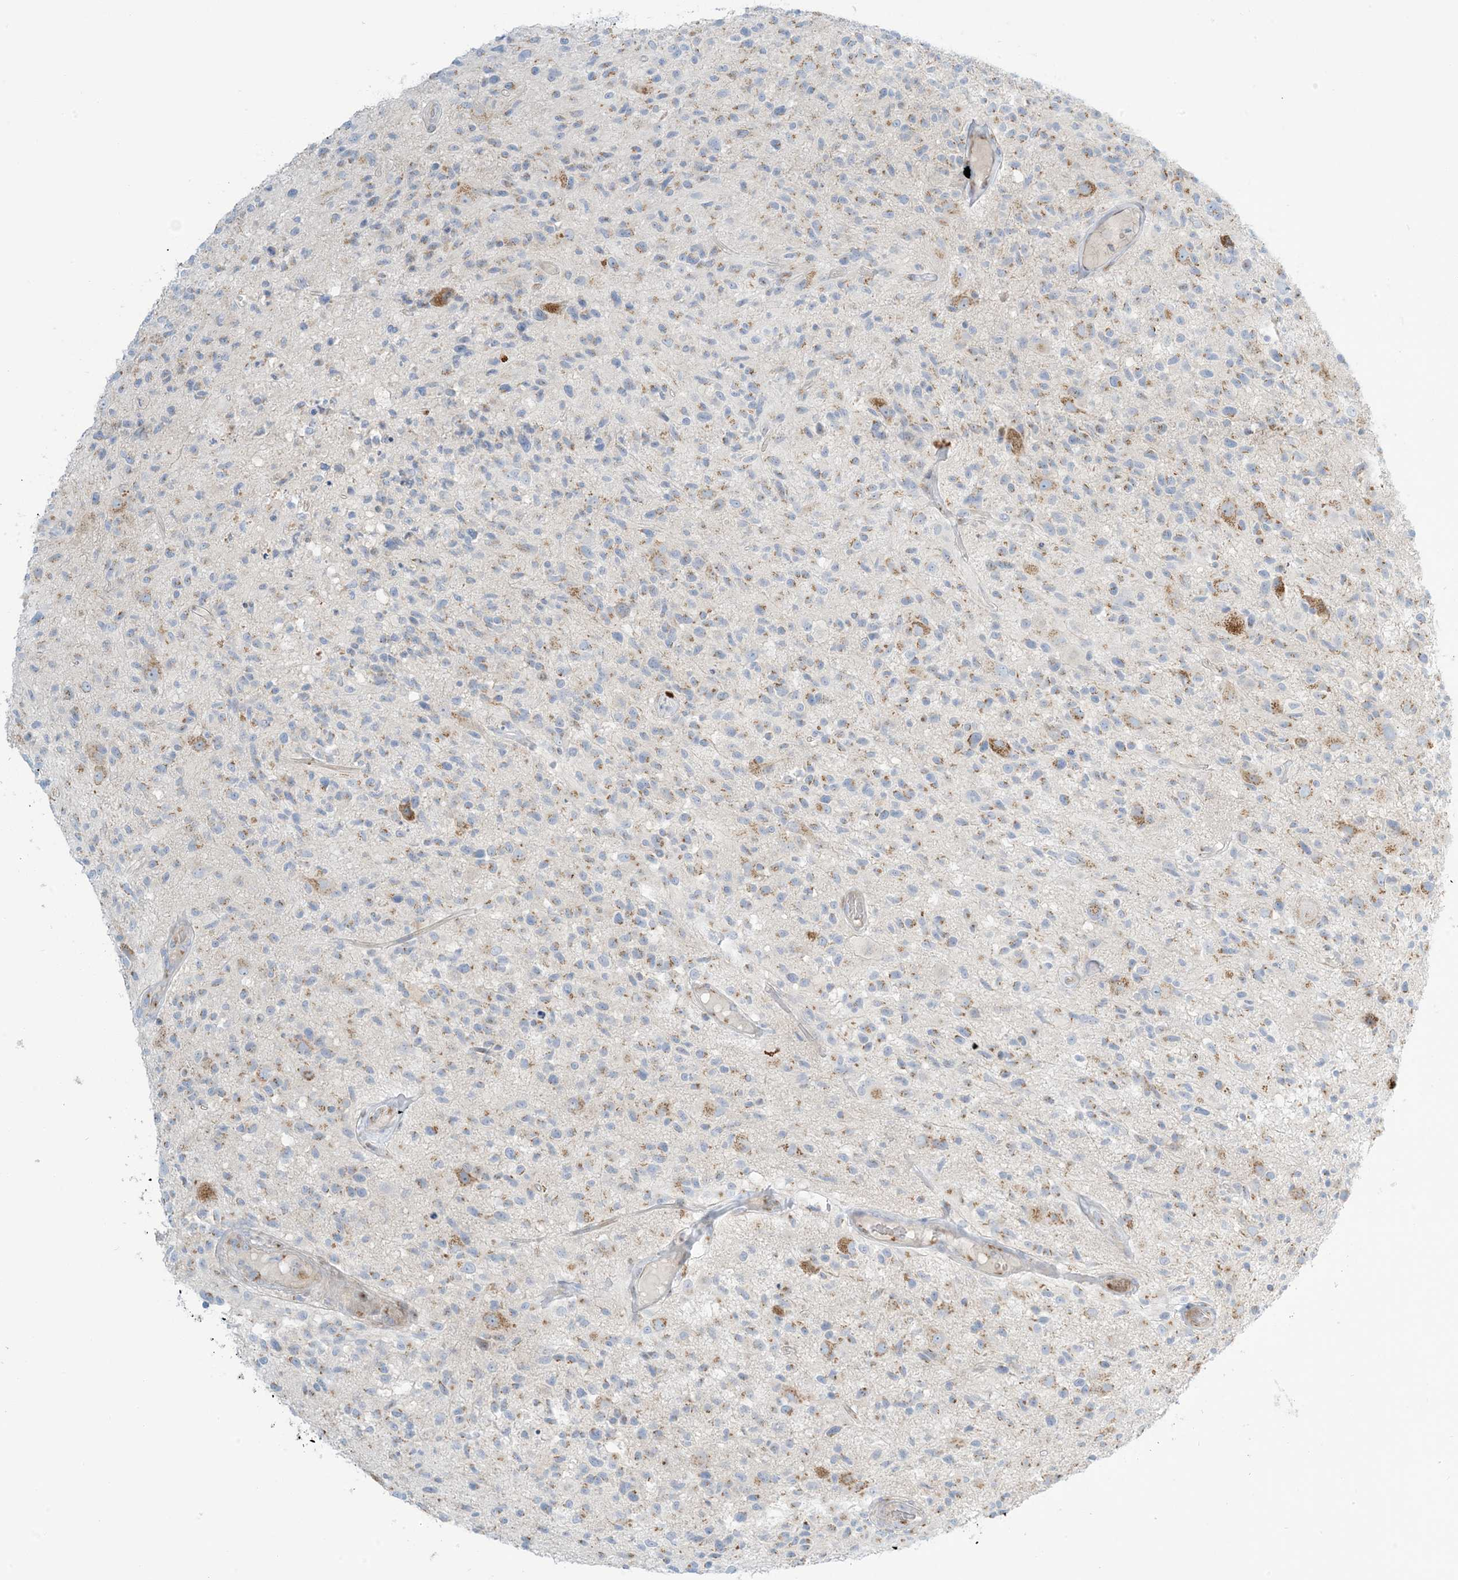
{"staining": {"intensity": "moderate", "quantity": "<25%", "location": "cytoplasmic/membranous"}, "tissue": "glioma", "cell_type": "Tumor cells", "image_type": "cancer", "snomed": [{"axis": "morphology", "description": "Glioma, malignant, High grade"}, {"axis": "morphology", "description": "Glioblastoma, NOS"}, {"axis": "topography", "description": "Brain"}], "caption": "This is an image of immunohistochemistry staining of malignant glioma (high-grade), which shows moderate staining in the cytoplasmic/membranous of tumor cells.", "gene": "AFTPH", "patient": {"sex": "male", "age": 60}}